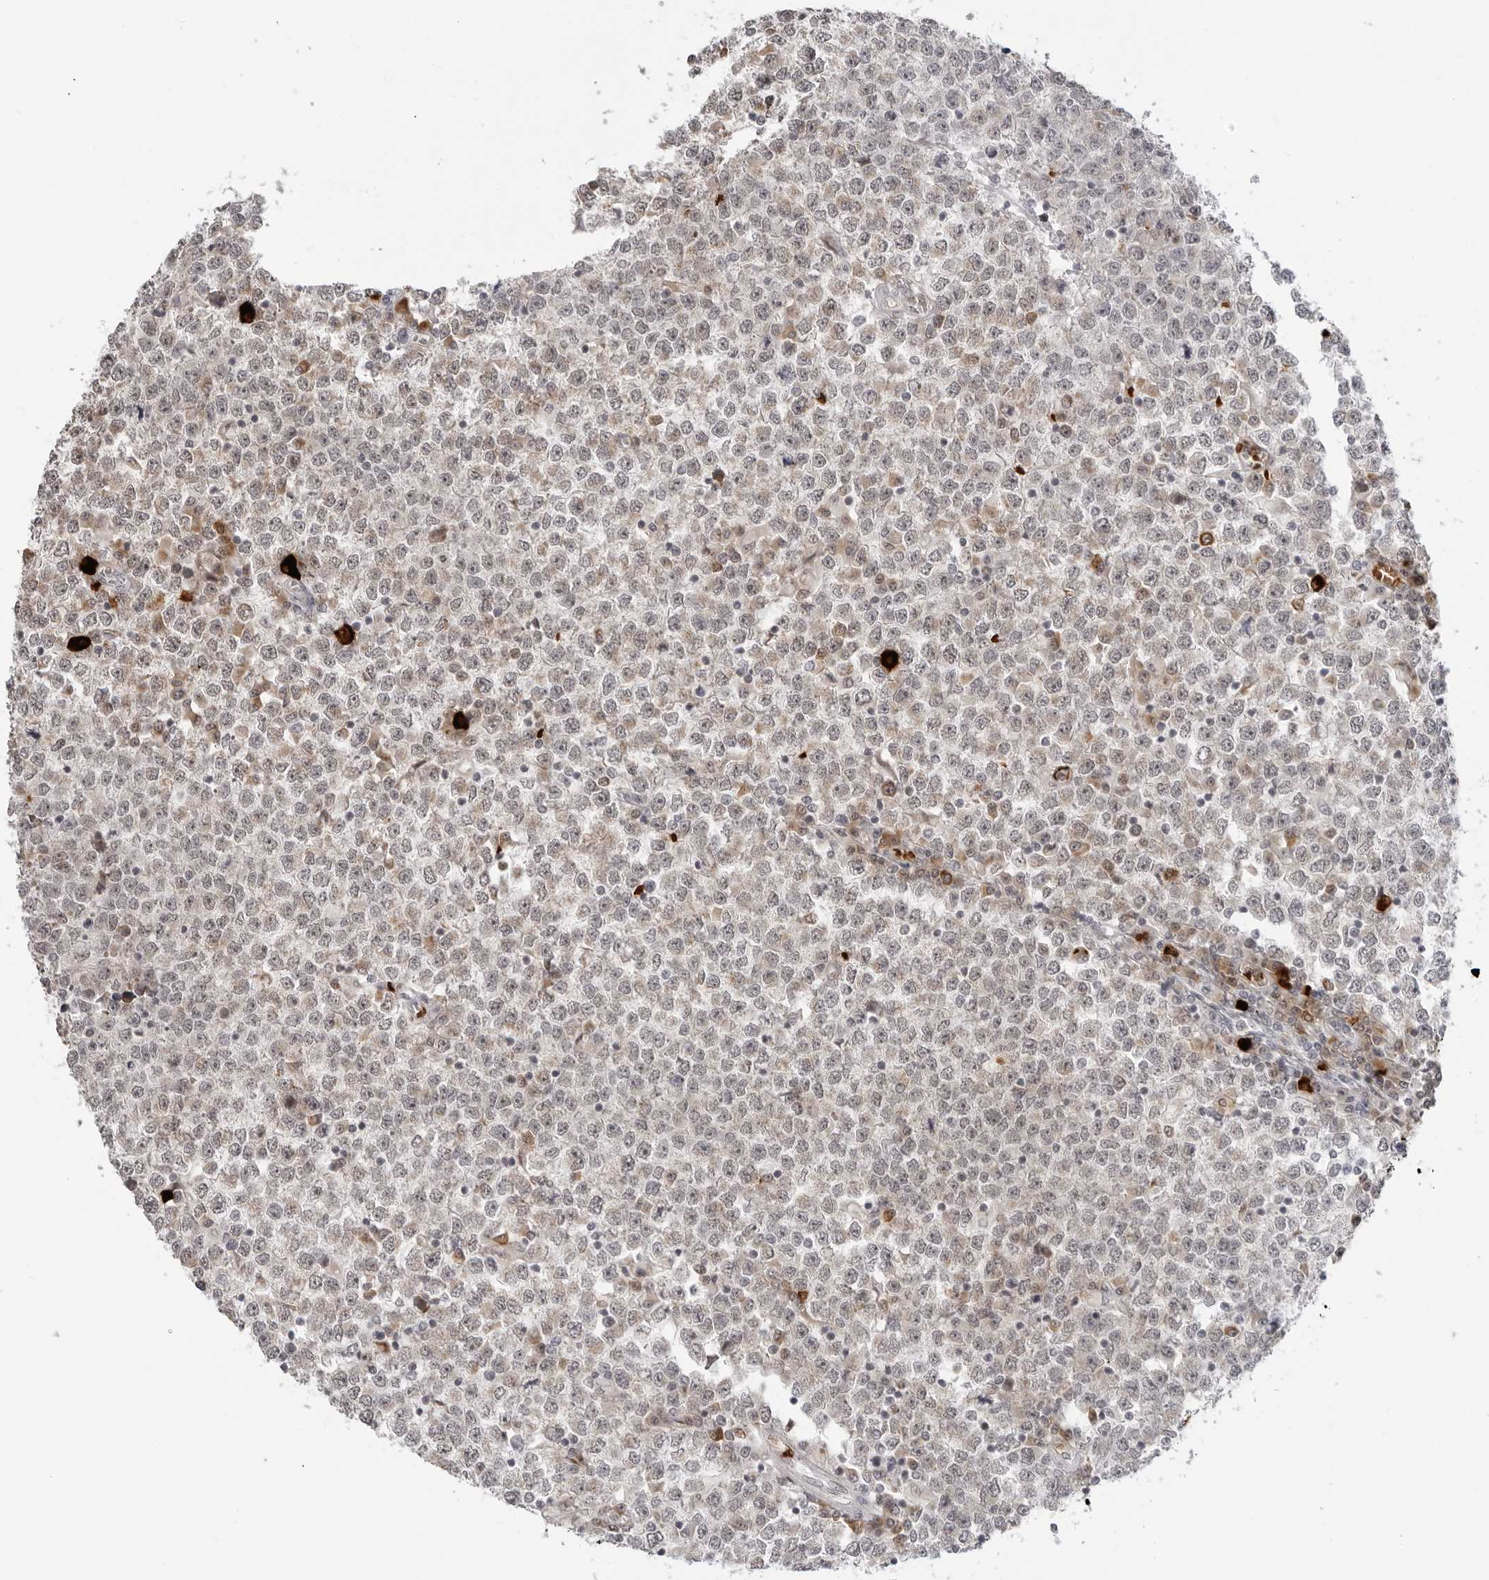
{"staining": {"intensity": "weak", "quantity": "<25%", "location": "cytoplasmic/membranous"}, "tissue": "testis cancer", "cell_type": "Tumor cells", "image_type": "cancer", "snomed": [{"axis": "morphology", "description": "Seminoma, NOS"}, {"axis": "topography", "description": "Testis"}], "caption": "The histopathology image reveals no staining of tumor cells in testis cancer.", "gene": "SUGCT", "patient": {"sex": "male", "age": 65}}